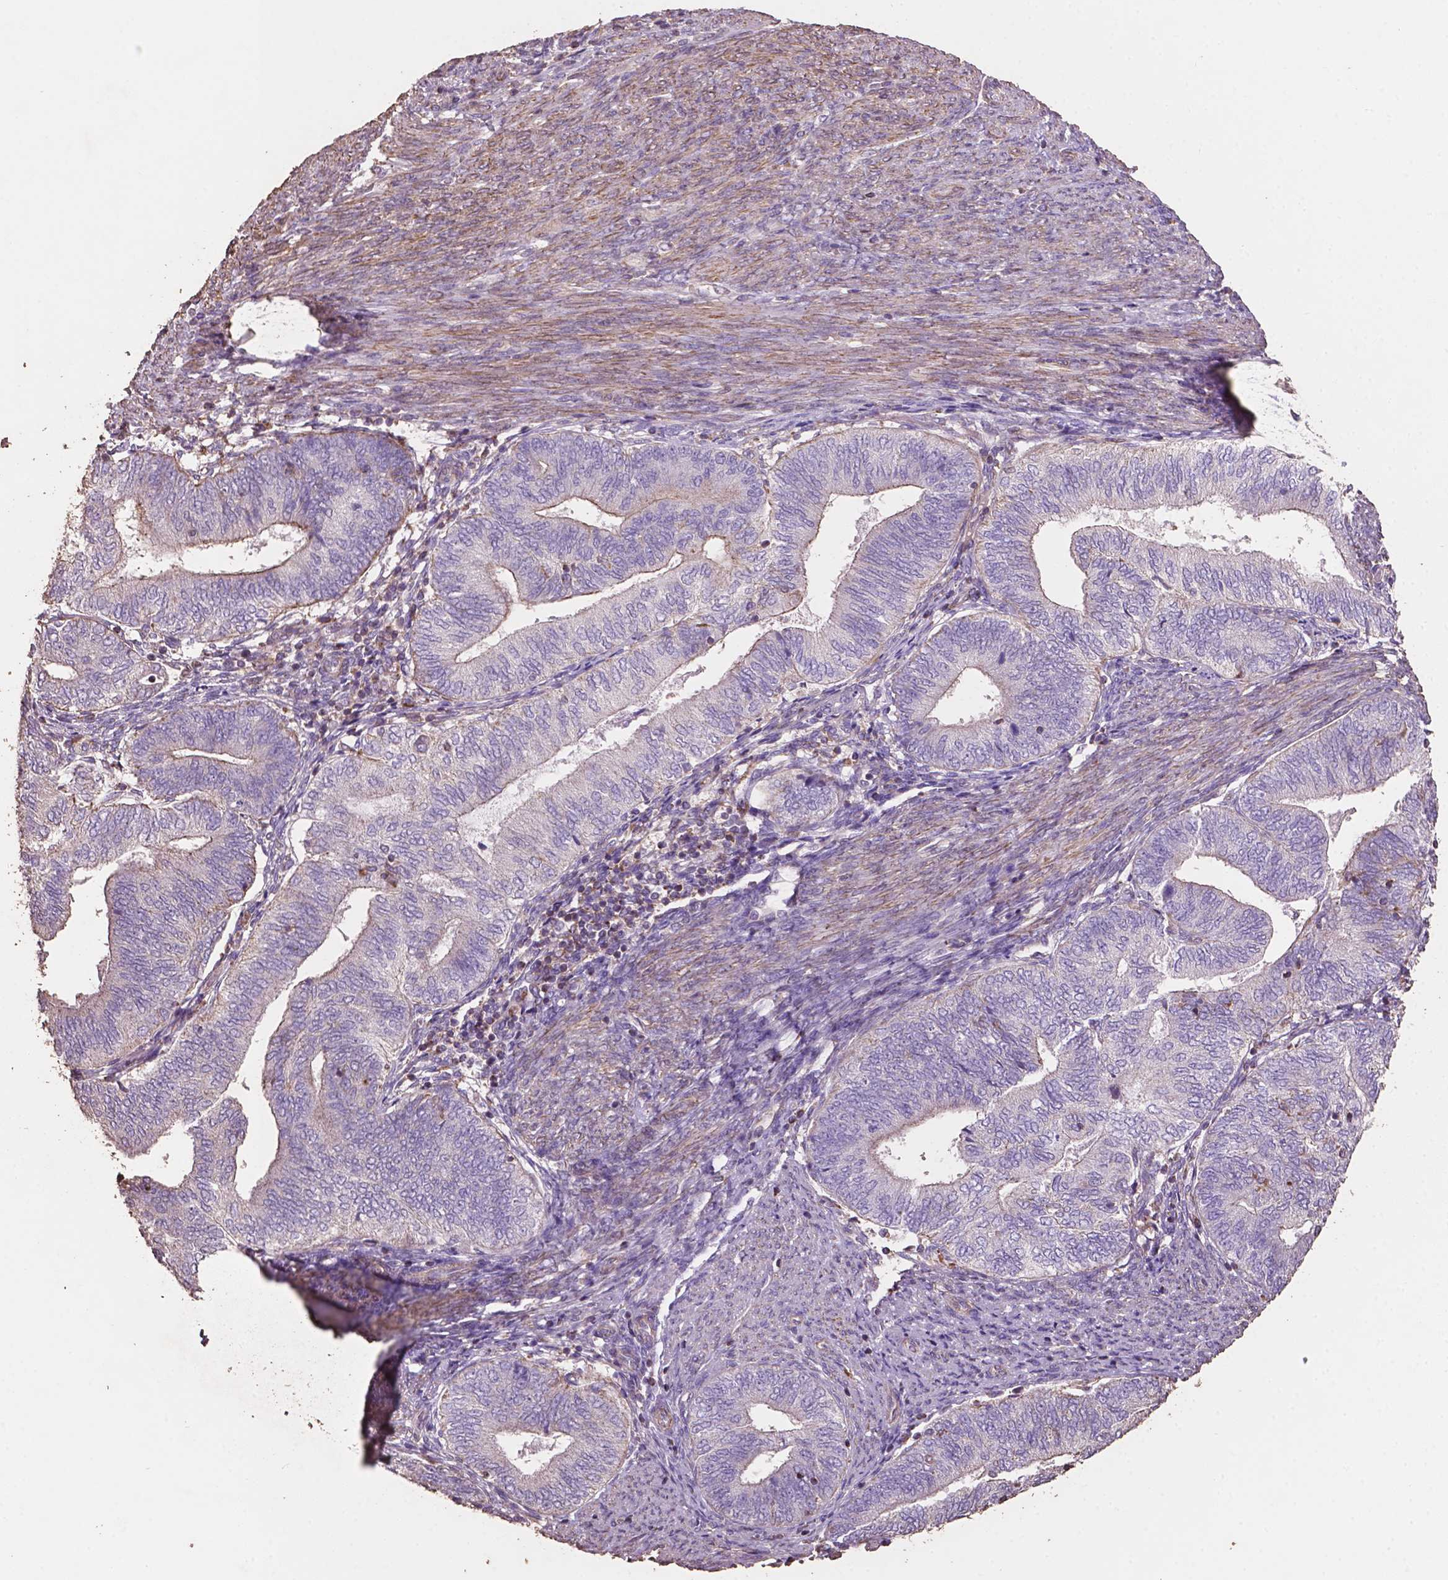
{"staining": {"intensity": "weak", "quantity": "25%-75%", "location": "cytoplasmic/membranous"}, "tissue": "endometrial cancer", "cell_type": "Tumor cells", "image_type": "cancer", "snomed": [{"axis": "morphology", "description": "Adenocarcinoma, NOS"}, {"axis": "topography", "description": "Endometrium"}], "caption": "The micrograph reveals a brown stain indicating the presence of a protein in the cytoplasmic/membranous of tumor cells in endometrial cancer (adenocarcinoma).", "gene": "COMMD4", "patient": {"sex": "female", "age": 65}}